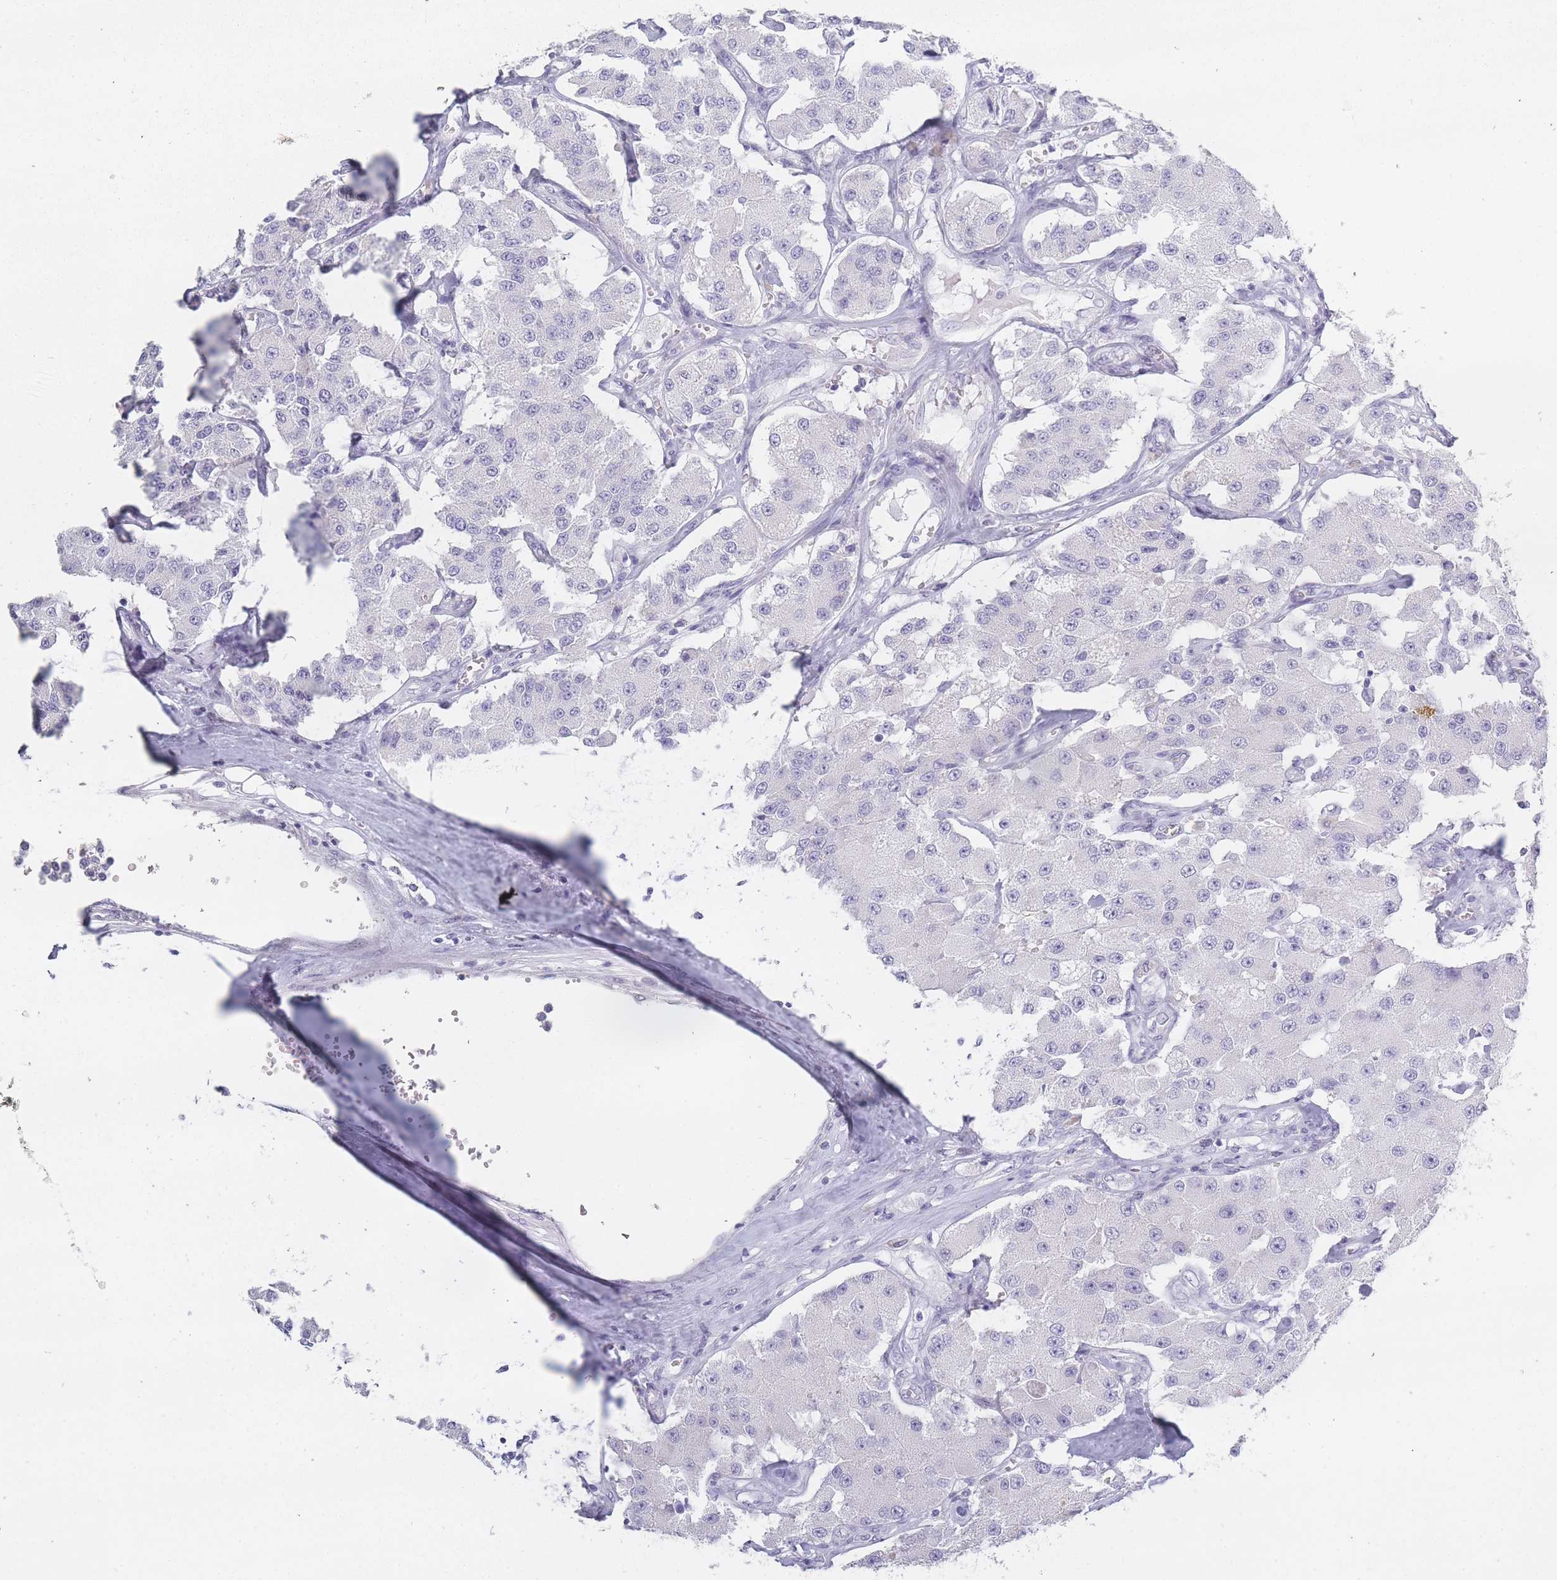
{"staining": {"intensity": "negative", "quantity": "none", "location": "none"}, "tissue": "carcinoid", "cell_type": "Tumor cells", "image_type": "cancer", "snomed": [{"axis": "morphology", "description": "Carcinoid, malignant, NOS"}, {"axis": "topography", "description": "Pancreas"}], "caption": "Immunohistochemistry (IHC) of carcinoid shows no staining in tumor cells.", "gene": "INS", "patient": {"sex": "male", "age": 41}}